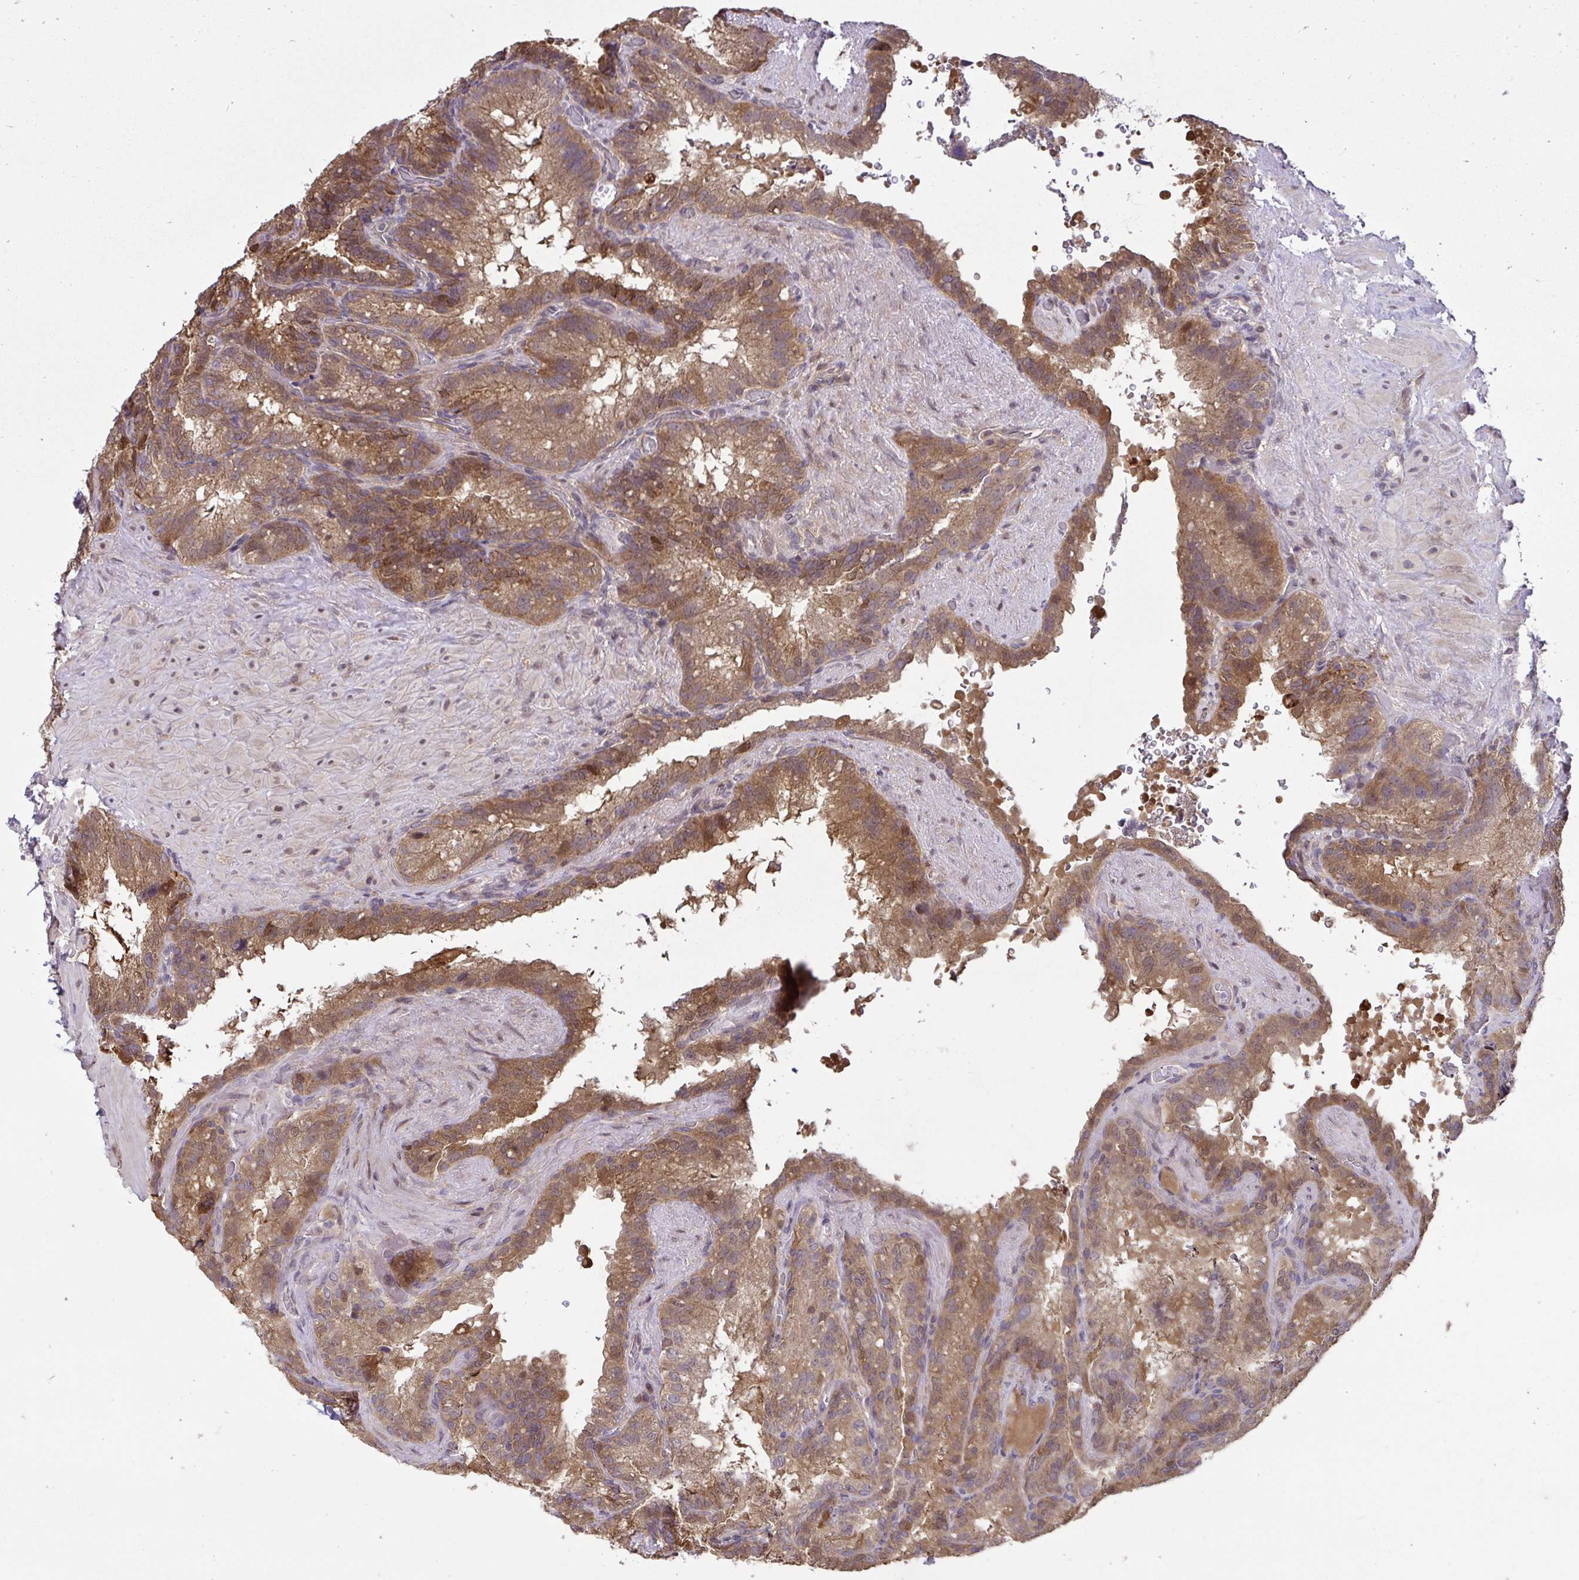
{"staining": {"intensity": "moderate", "quantity": ">75%", "location": "cytoplasmic/membranous"}, "tissue": "seminal vesicle", "cell_type": "Glandular cells", "image_type": "normal", "snomed": [{"axis": "morphology", "description": "Normal tissue, NOS"}, {"axis": "topography", "description": "Seminal veicle"}], "caption": "Unremarkable seminal vesicle shows moderate cytoplasmic/membranous expression in approximately >75% of glandular cells, visualized by immunohistochemistry.", "gene": "RDH14", "patient": {"sex": "male", "age": 60}}